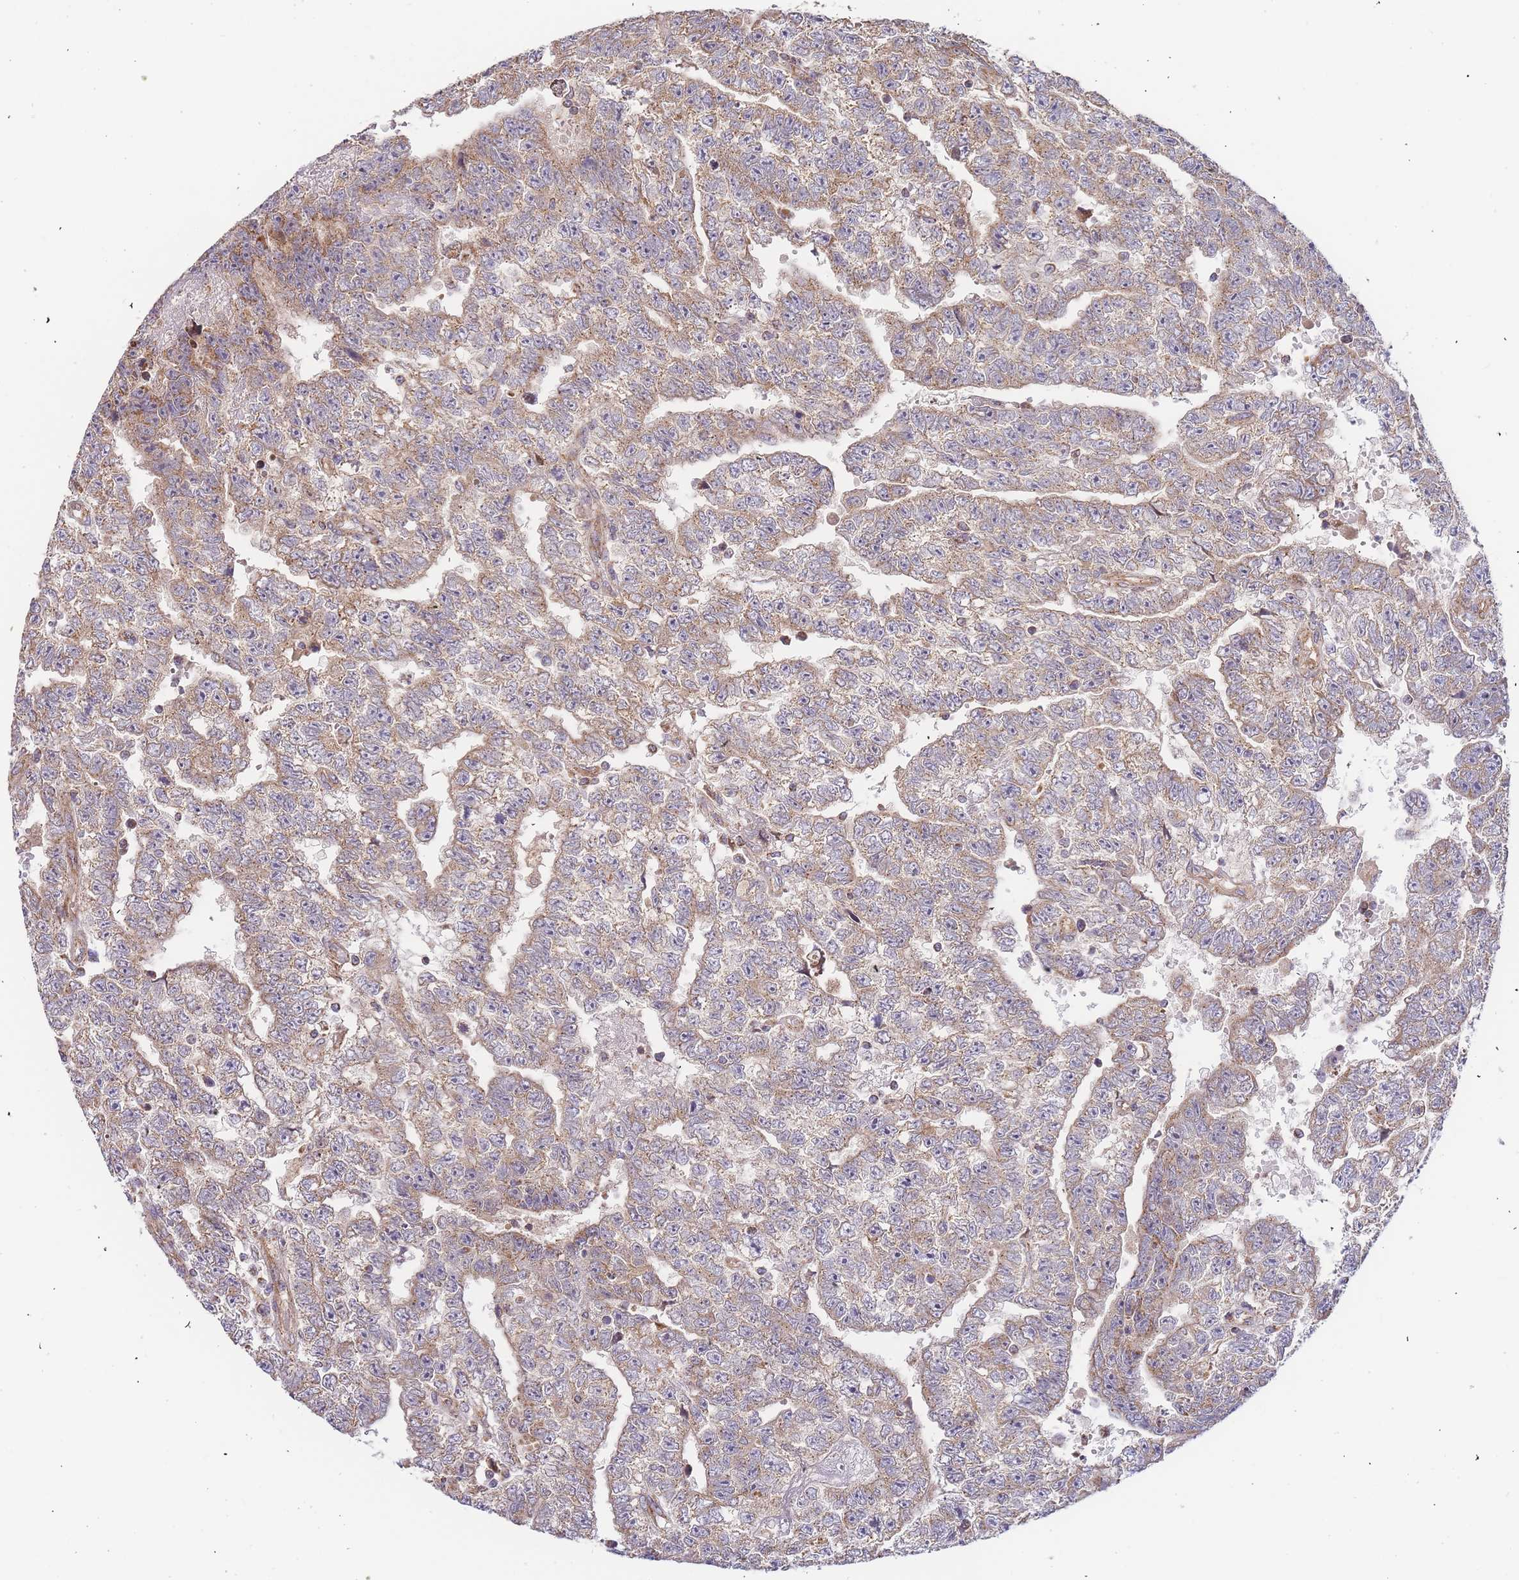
{"staining": {"intensity": "weak", "quantity": ">75%", "location": "cytoplasmic/membranous"}, "tissue": "testis cancer", "cell_type": "Tumor cells", "image_type": "cancer", "snomed": [{"axis": "morphology", "description": "Carcinoma, Embryonal, NOS"}, {"axis": "topography", "description": "Testis"}], "caption": "Immunohistochemical staining of embryonal carcinoma (testis) exhibits low levels of weak cytoplasmic/membranous staining in about >75% of tumor cells.", "gene": "ADCY9", "patient": {"sex": "male", "age": 25}}